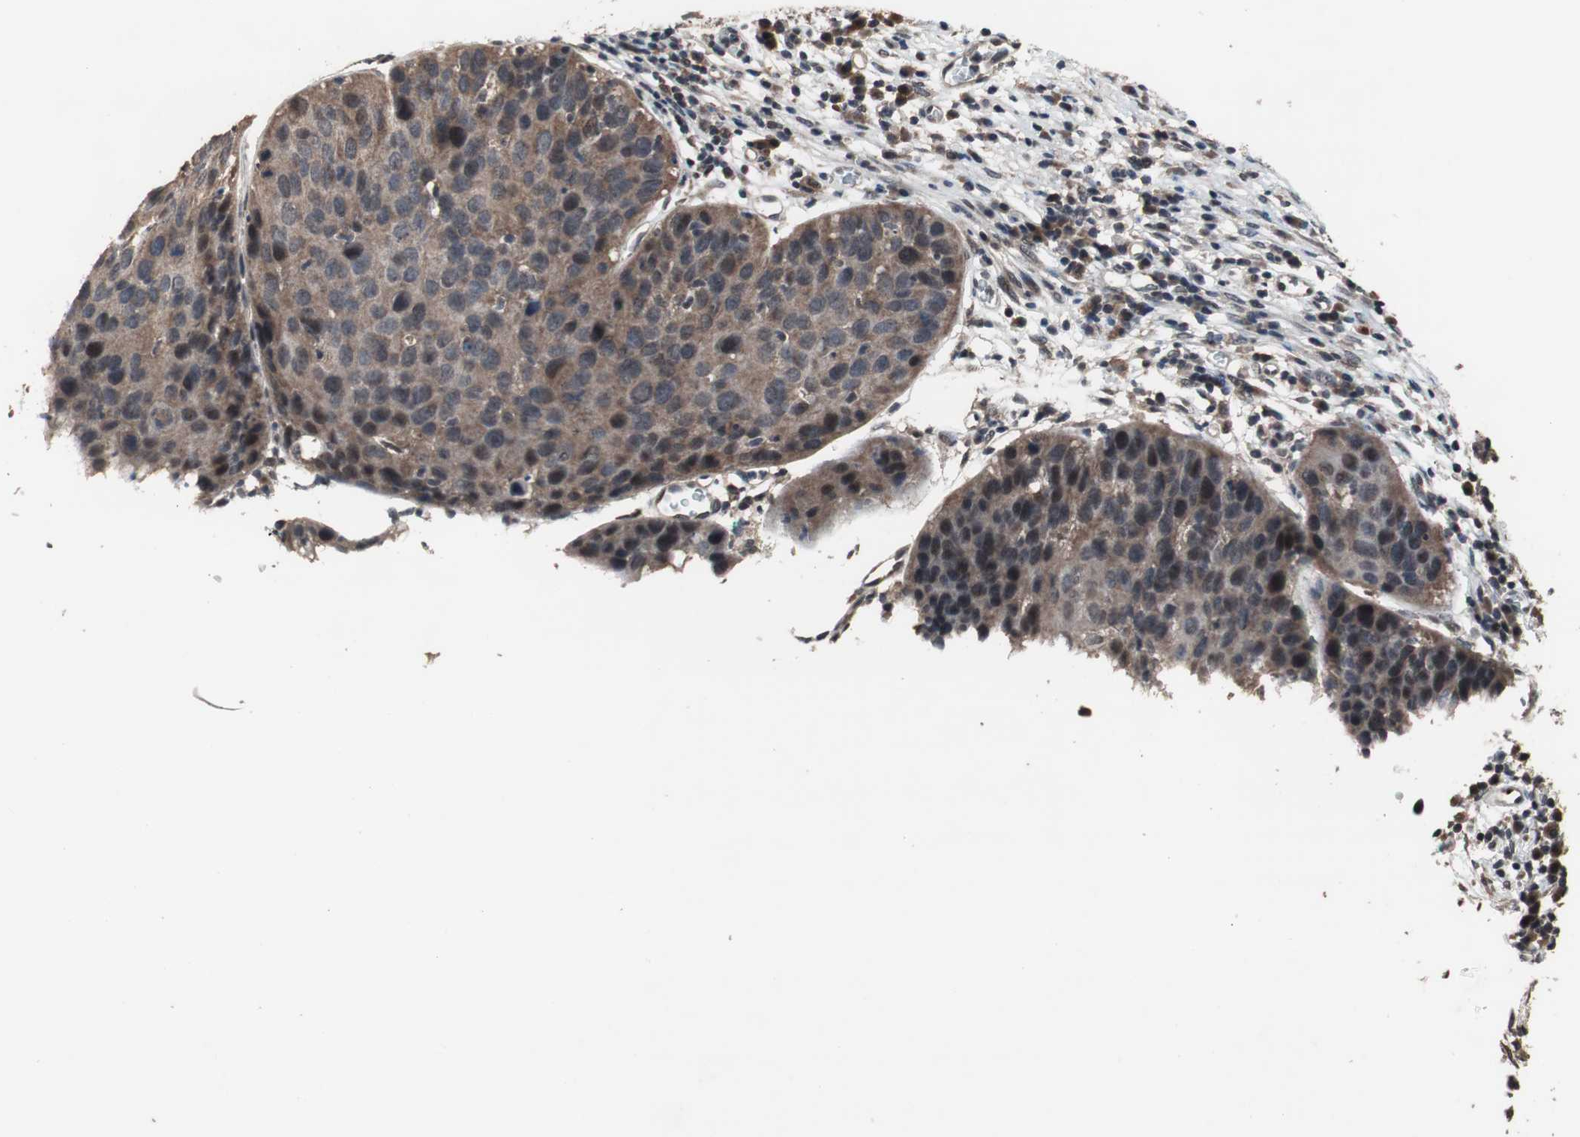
{"staining": {"intensity": "strong", "quantity": "<25%", "location": "cytoplasmic/membranous,nuclear"}, "tissue": "cervical cancer", "cell_type": "Tumor cells", "image_type": "cancer", "snomed": [{"axis": "morphology", "description": "Squamous cell carcinoma, NOS"}, {"axis": "topography", "description": "Cervix"}], "caption": "Immunohistochemistry micrograph of cervical cancer (squamous cell carcinoma) stained for a protein (brown), which displays medium levels of strong cytoplasmic/membranous and nuclear expression in about <25% of tumor cells.", "gene": "KANSL1", "patient": {"sex": "female", "age": 38}}